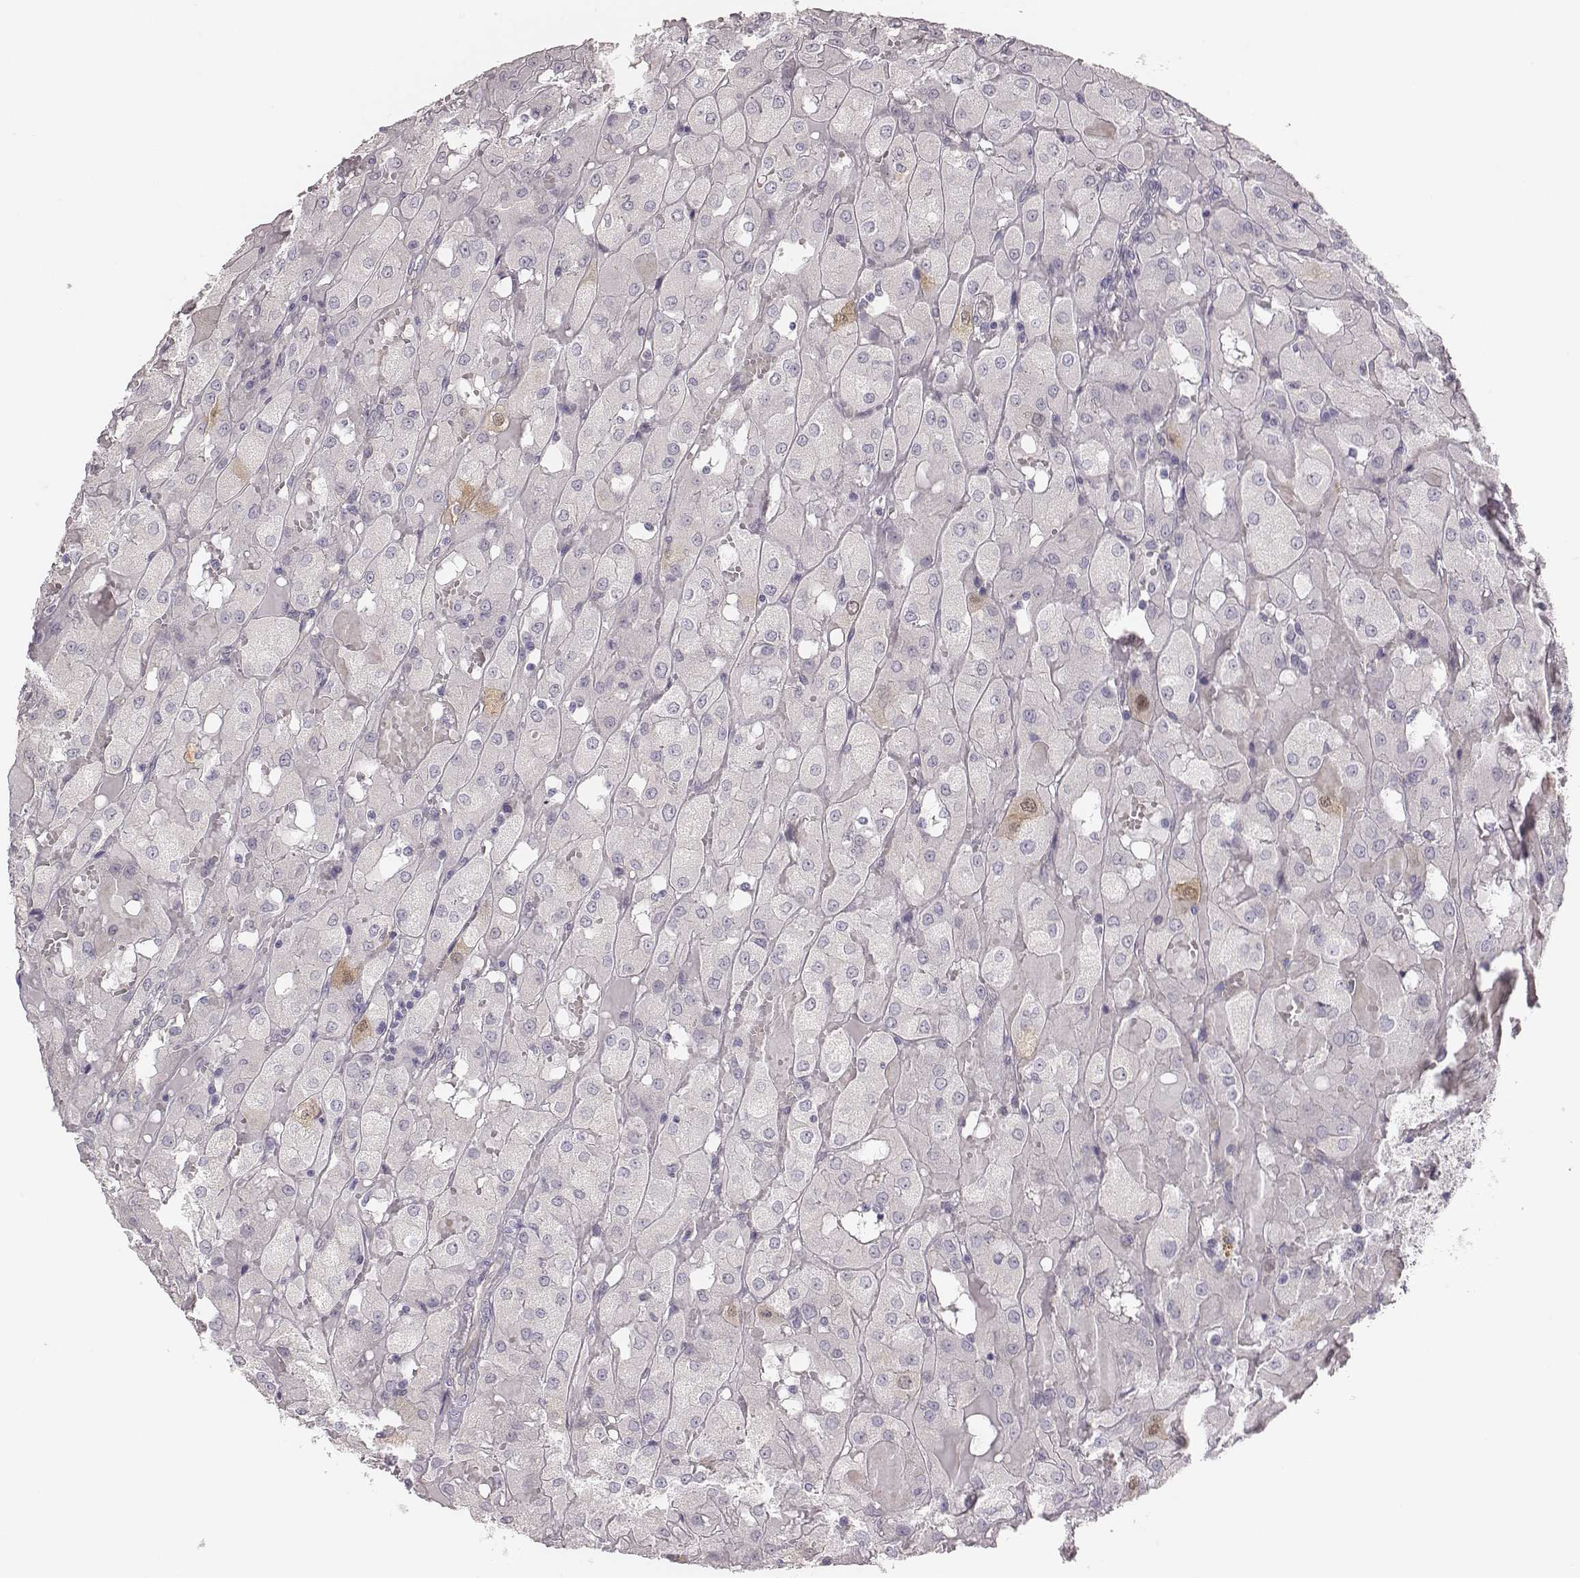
{"staining": {"intensity": "negative", "quantity": "none", "location": "none"}, "tissue": "renal cancer", "cell_type": "Tumor cells", "image_type": "cancer", "snomed": [{"axis": "morphology", "description": "Adenocarcinoma, NOS"}, {"axis": "topography", "description": "Kidney"}], "caption": "A high-resolution photomicrograph shows immunohistochemistry (IHC) staining of renal cancer, which reveals no significant positivity in tumor cells.", "gene": "PBK", "patient": {"sex": "male", "age": 72}}